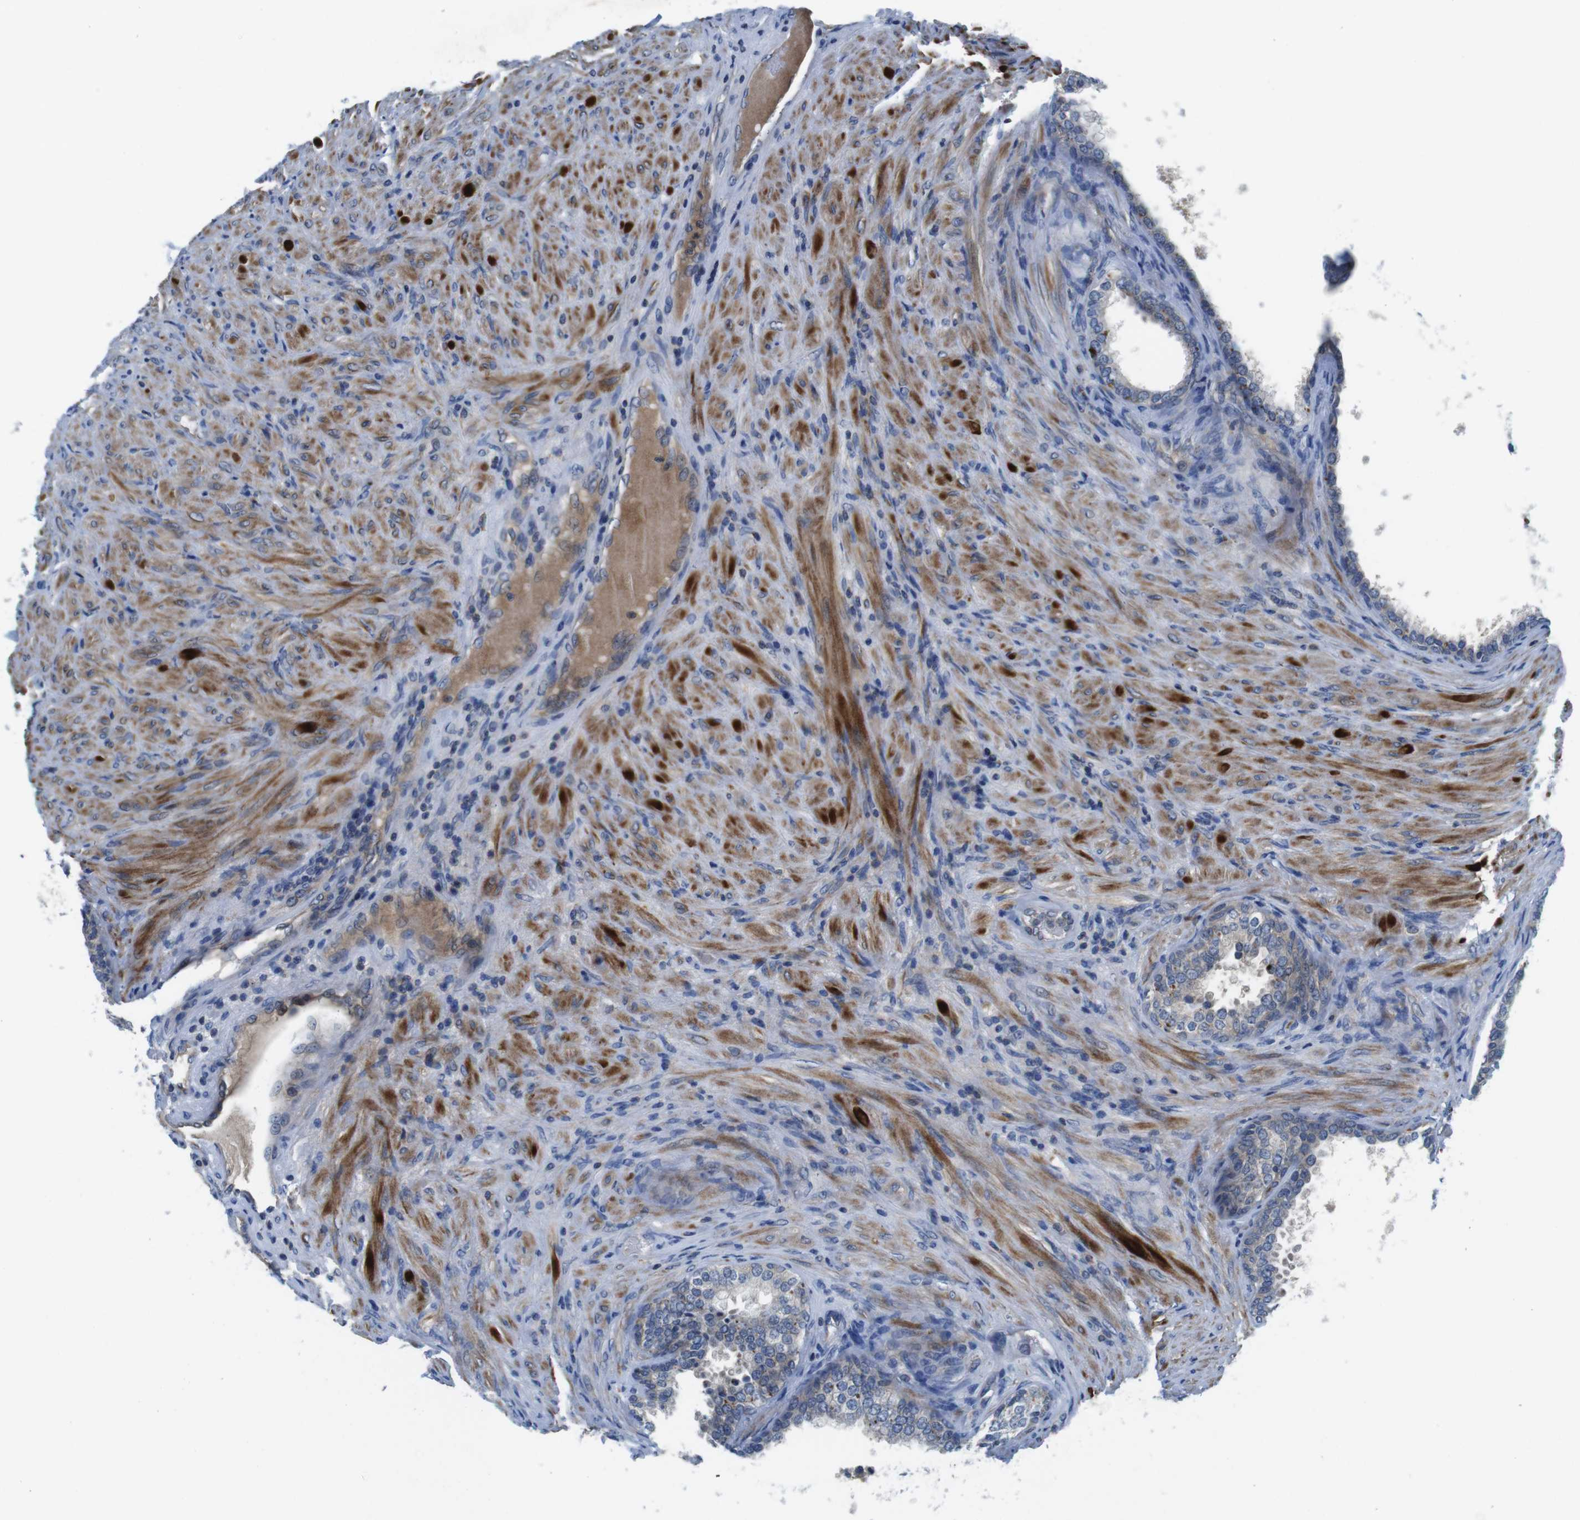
{"staining": {"intensity": "negative", "quantity": "none", "location": "none"}, "tissue": "prostate", "cell_type": "Glandular cells", "image_type": "normal", "snomed": [{"axis": "morphology", "description": "Normal tissue, NOS"}, {"axis": "topography", "description": "Prostate"}], "caption": "Immunohistochemistry of benign human prostate reveals no expression in glandular cells.", "gene": "PIK3CD", "patient": {"sex": "male", "age": 76}}